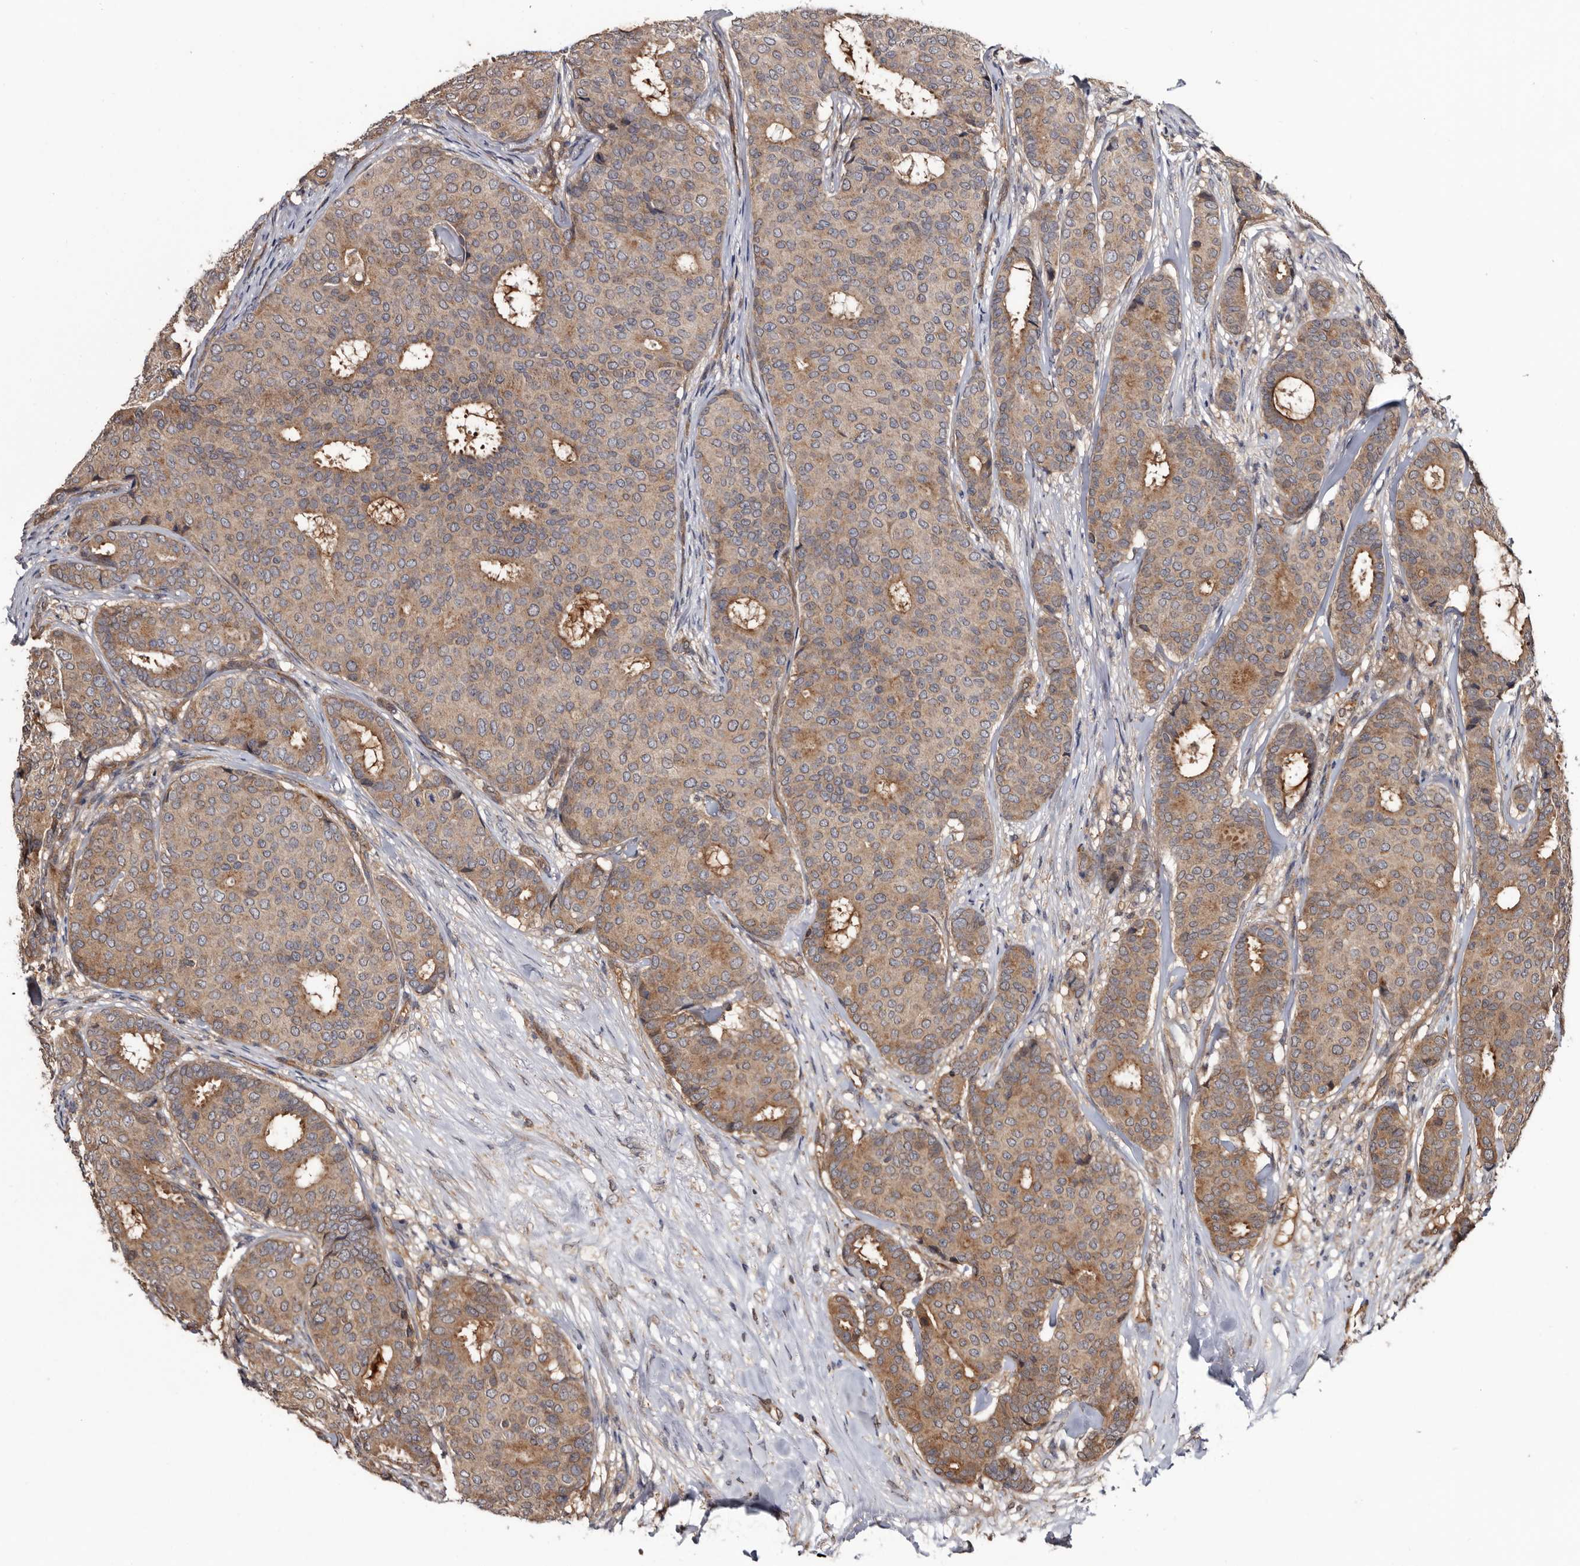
{"staining": {"intensity": "moderate", "quantity": ">75%", "location": "cytoplasmic/membranous"}, "tissue": "breast cancer", "cell_type": "Tumor cells", "image_type": "cancer", "snomed": [{"axis": "morphology", "description": "Duct carcinoma"}, {"axis": "topography", "description": "Breast"}], "caption": "Breast cancer (invasive ductal carcinoma) stained with IHC exhibits moderate cytoplasmic/membranous staining in approximately >75% of tumor cells. Immunohistochemistry (ihc) stains the protein in brown and the nuclei are stained blue.", "gene": "TTI2", "patient": {"sex": "female", "age": 75}}